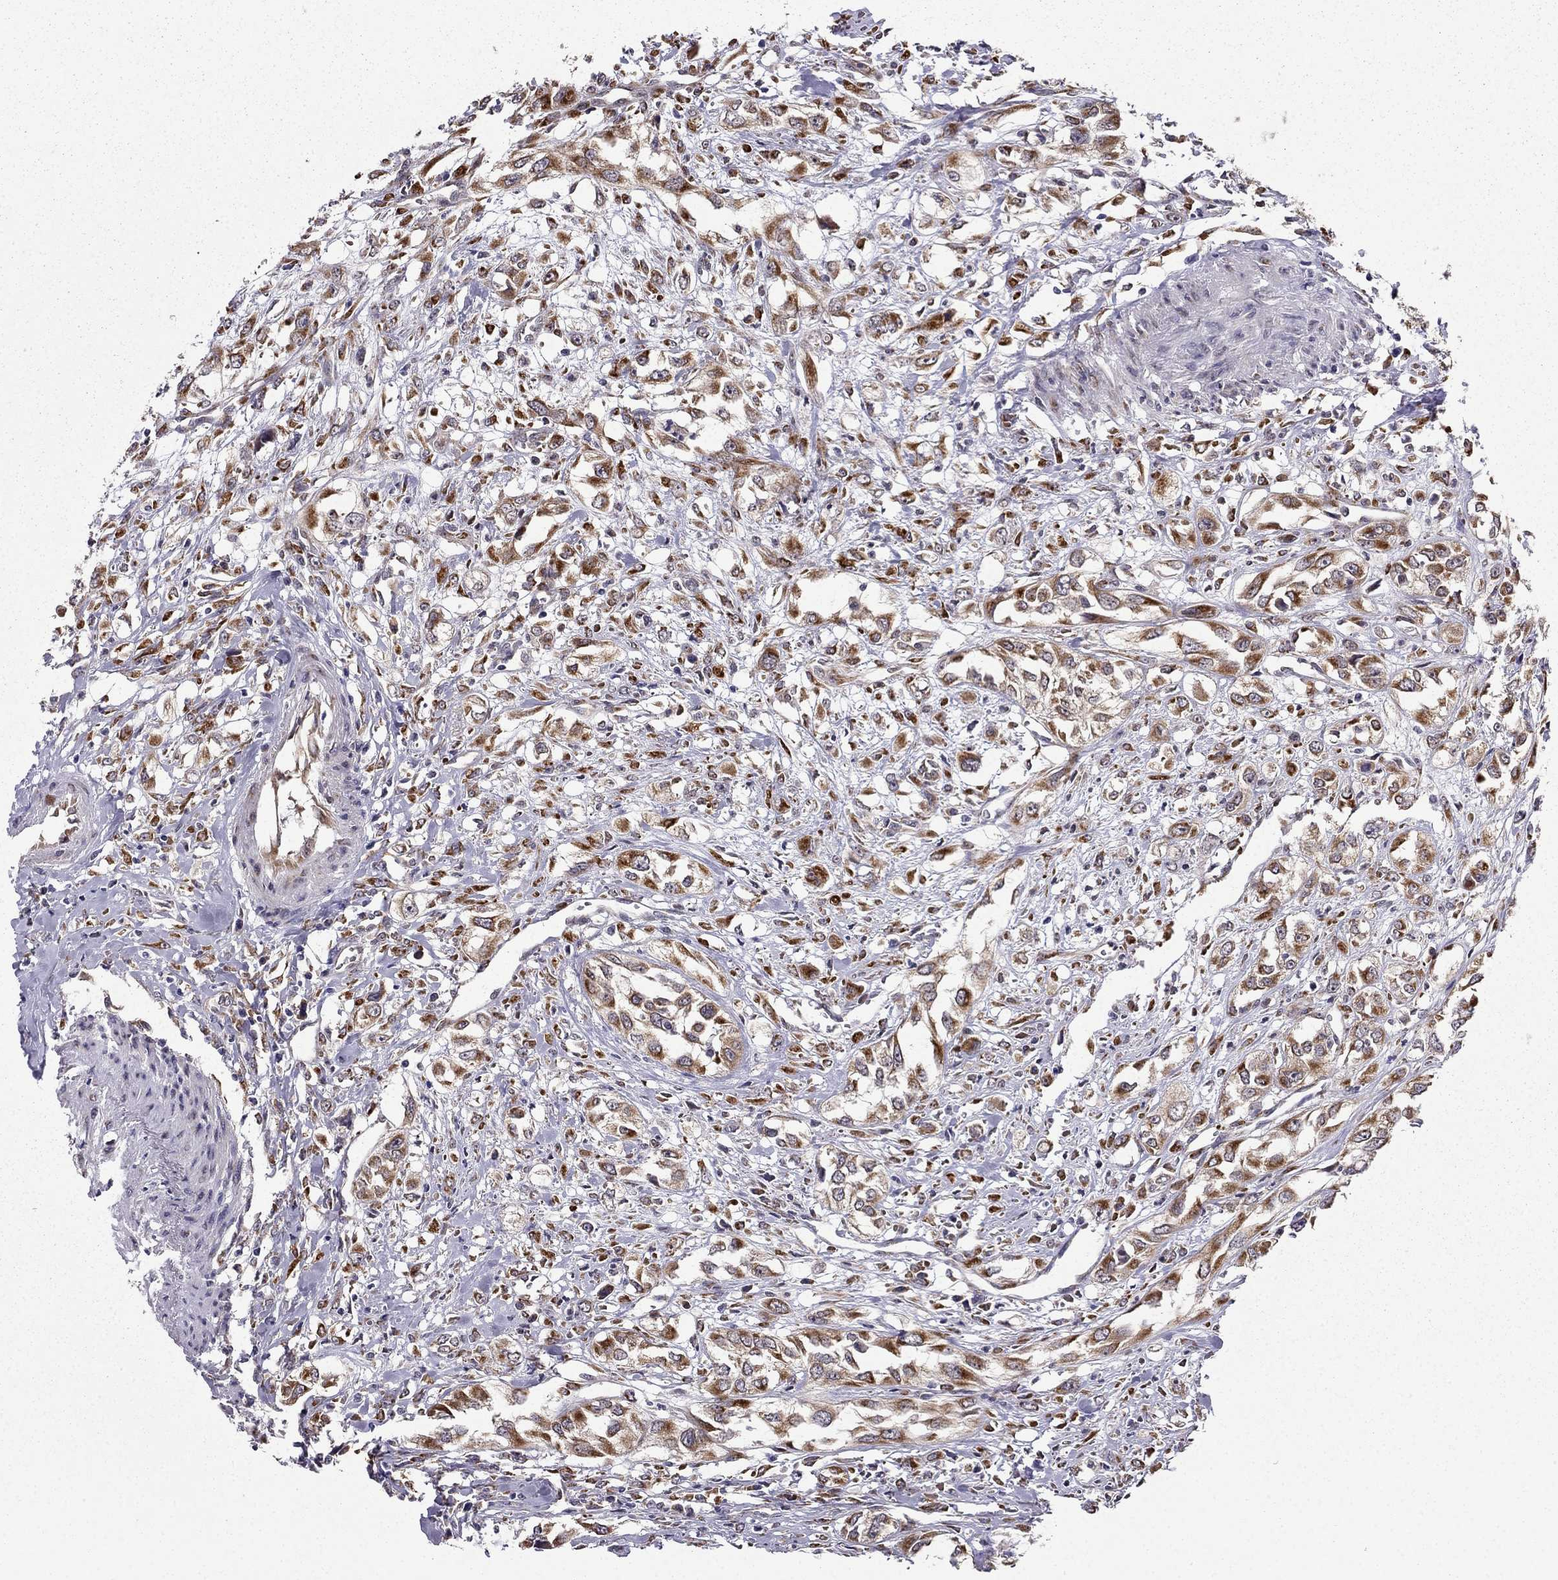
{"staining": {"intensity": "strong", "quantity": "25%-75%", "location": "cytoplasmic/membranous"}, "tissue": "urothelial cancer", "cell_type": "Tumor cells", "image_type": "cancer", "snomed": [{"axis": "morphology", "description": "Urothelial carcinoma, High grade"}, {"axis": "topography", "description": "Urinary bladder"}], "caption": "Immunohistochemistry micrograph of neoplastic tissue: high-grade urothelial carcinoma stained using immunohistochemistry displays high levels of strong protein expression localized specifically in the cytoplasmic/membranous of tumor cells, appearing as a cytoplasmic/membranous brown color.", "gene": "ARHGEF28", "patient": {"sex": "male", "age": 67}}